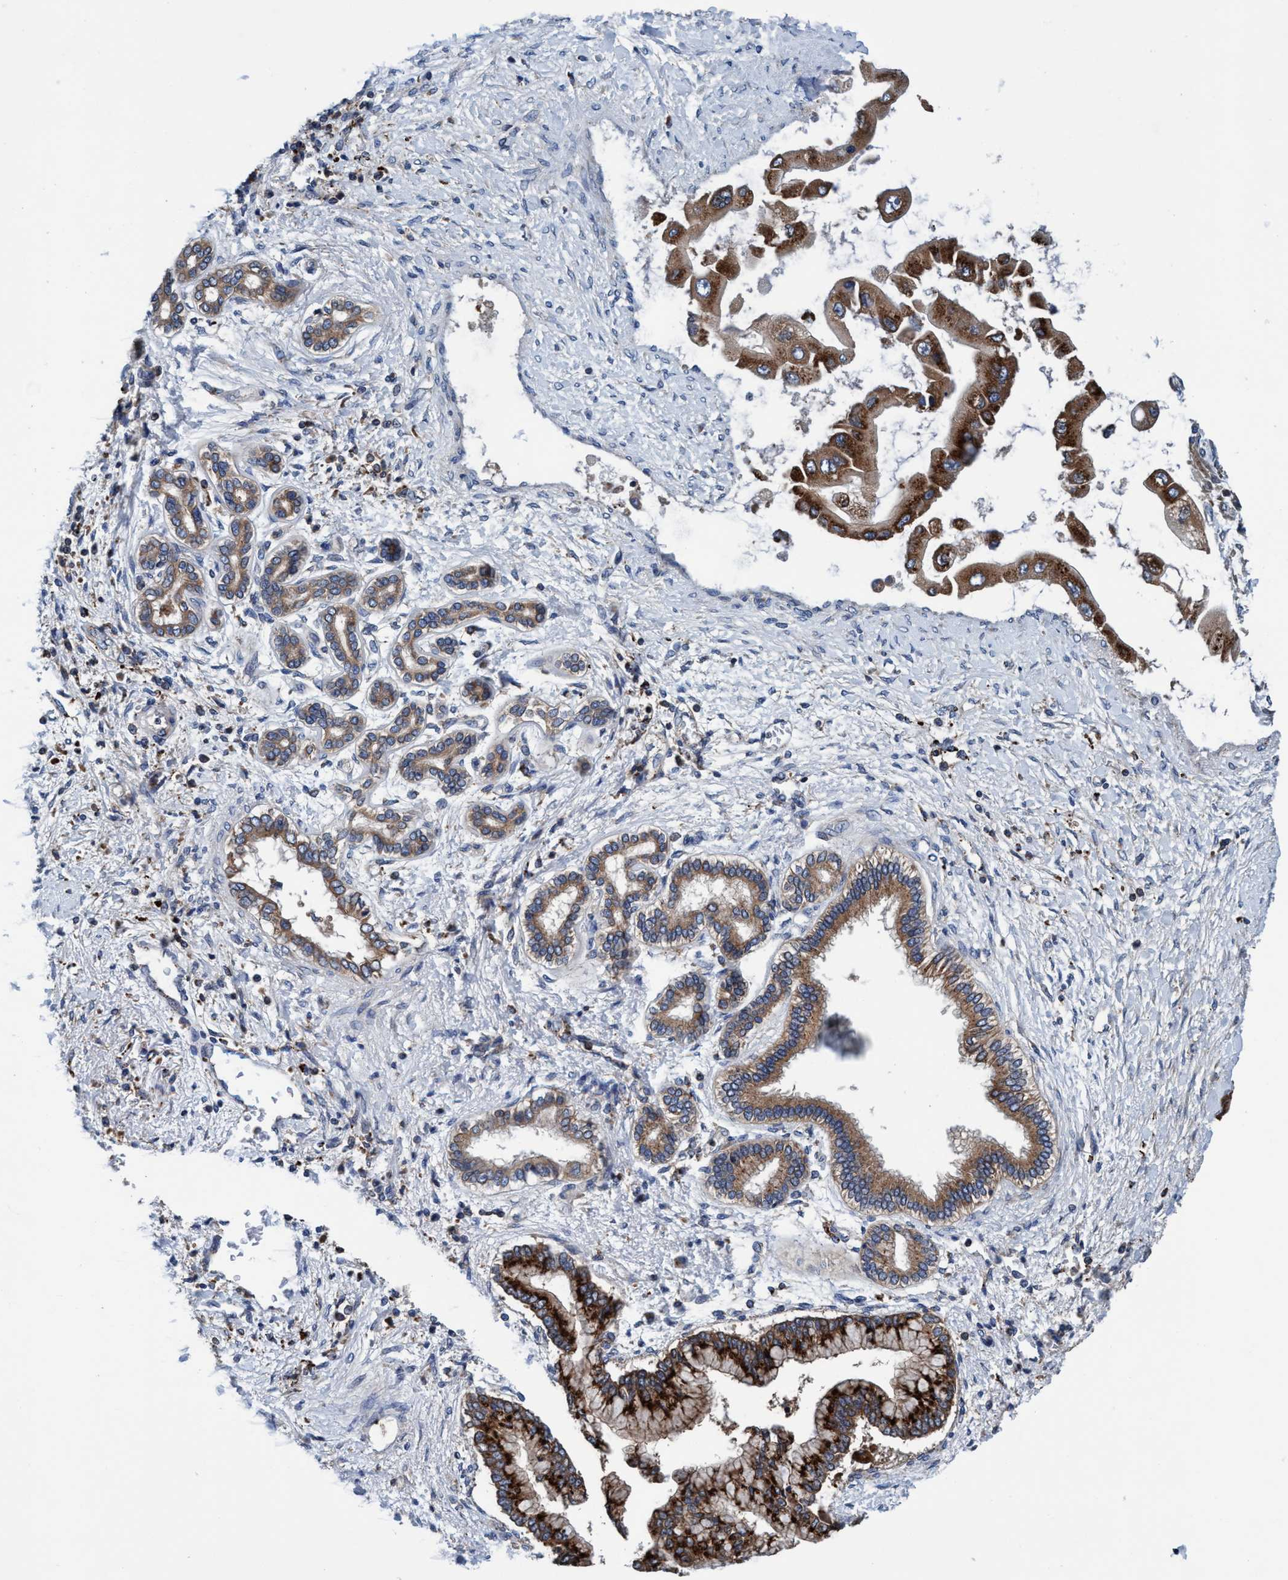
{"staining": {"intensity": "strong", "quantity": ">75%", "location": "cytoplasmic/membranous"}, "tissue": "liver cancer", "cell_type": "Tumor cells", "image_type": "cancer", "snomed": [{"axis": "morphology", "description": "Cholangiocarcinoma"}, {"axis": "topography", "description": "Liver"}], "caption": "This histopathology image exhibits immunohistochemistry staining of human liver cancer (cholangiocarcinoma), with high strong cytoplasmic/membranous positivity in approximately >75% of tumor cells.", "gene": "ENDOG", "patient": {"sex": "male", "age": 50}}